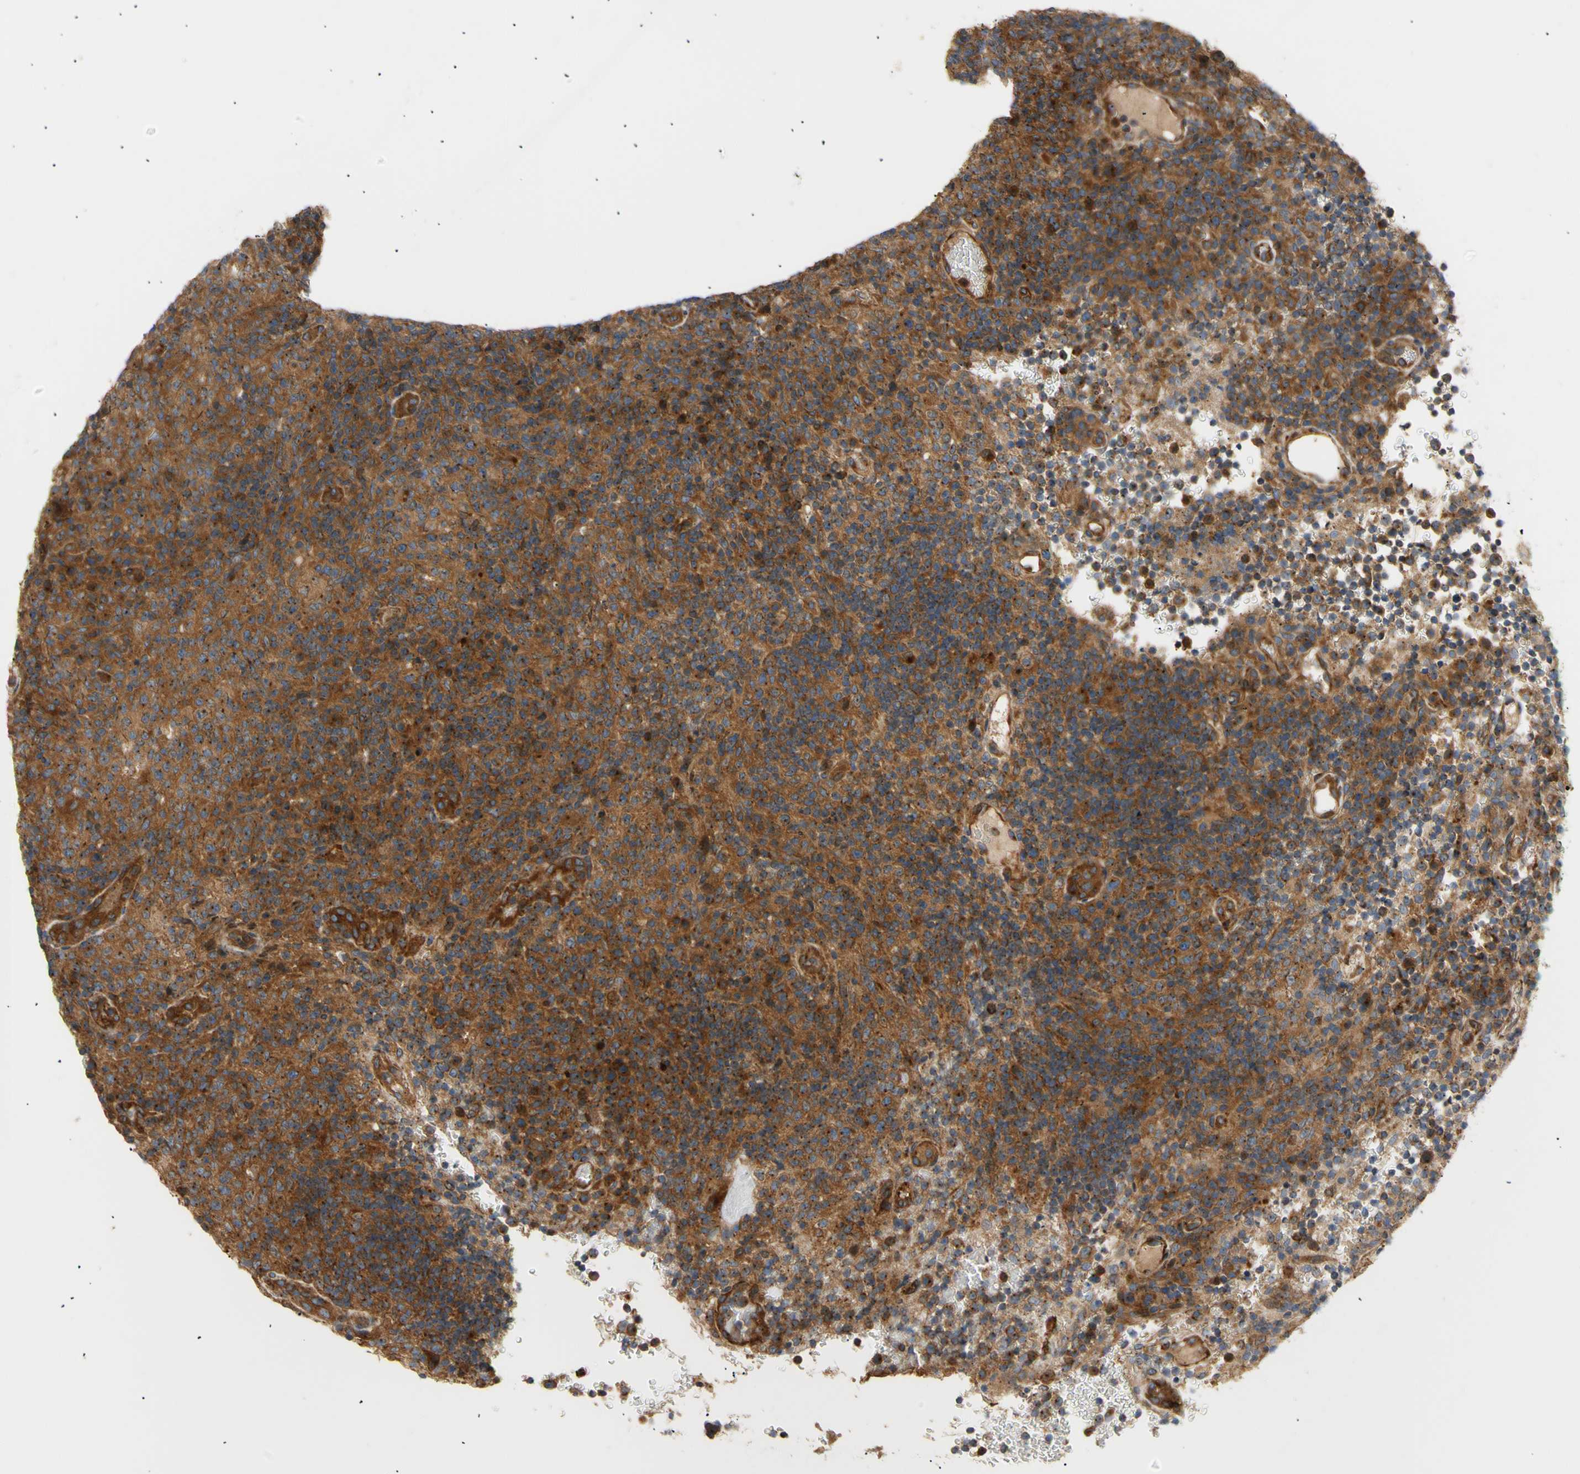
{"staining": {"intensity": "strong", "quantity": "25%-75%", "location": "cytoplasmic/membranous"}, "tissue": "lymphoma", "cell_type": "Tumor cells", "image_type": "cancer", "snomed": [{"axis": "morphology", "description": "Malignant lymphoma, non-Hodgkin's type, High grade"}, {"axis": "topography", "description": "Lymph node"}], "caption": "Tumor cells show high levels of strong cytoplasmic/membranous positivity in approximately 25%-75% of cells in lymphoma.", "gene": "TUBG2", "patient": {"sex": "female", "age": 76}}